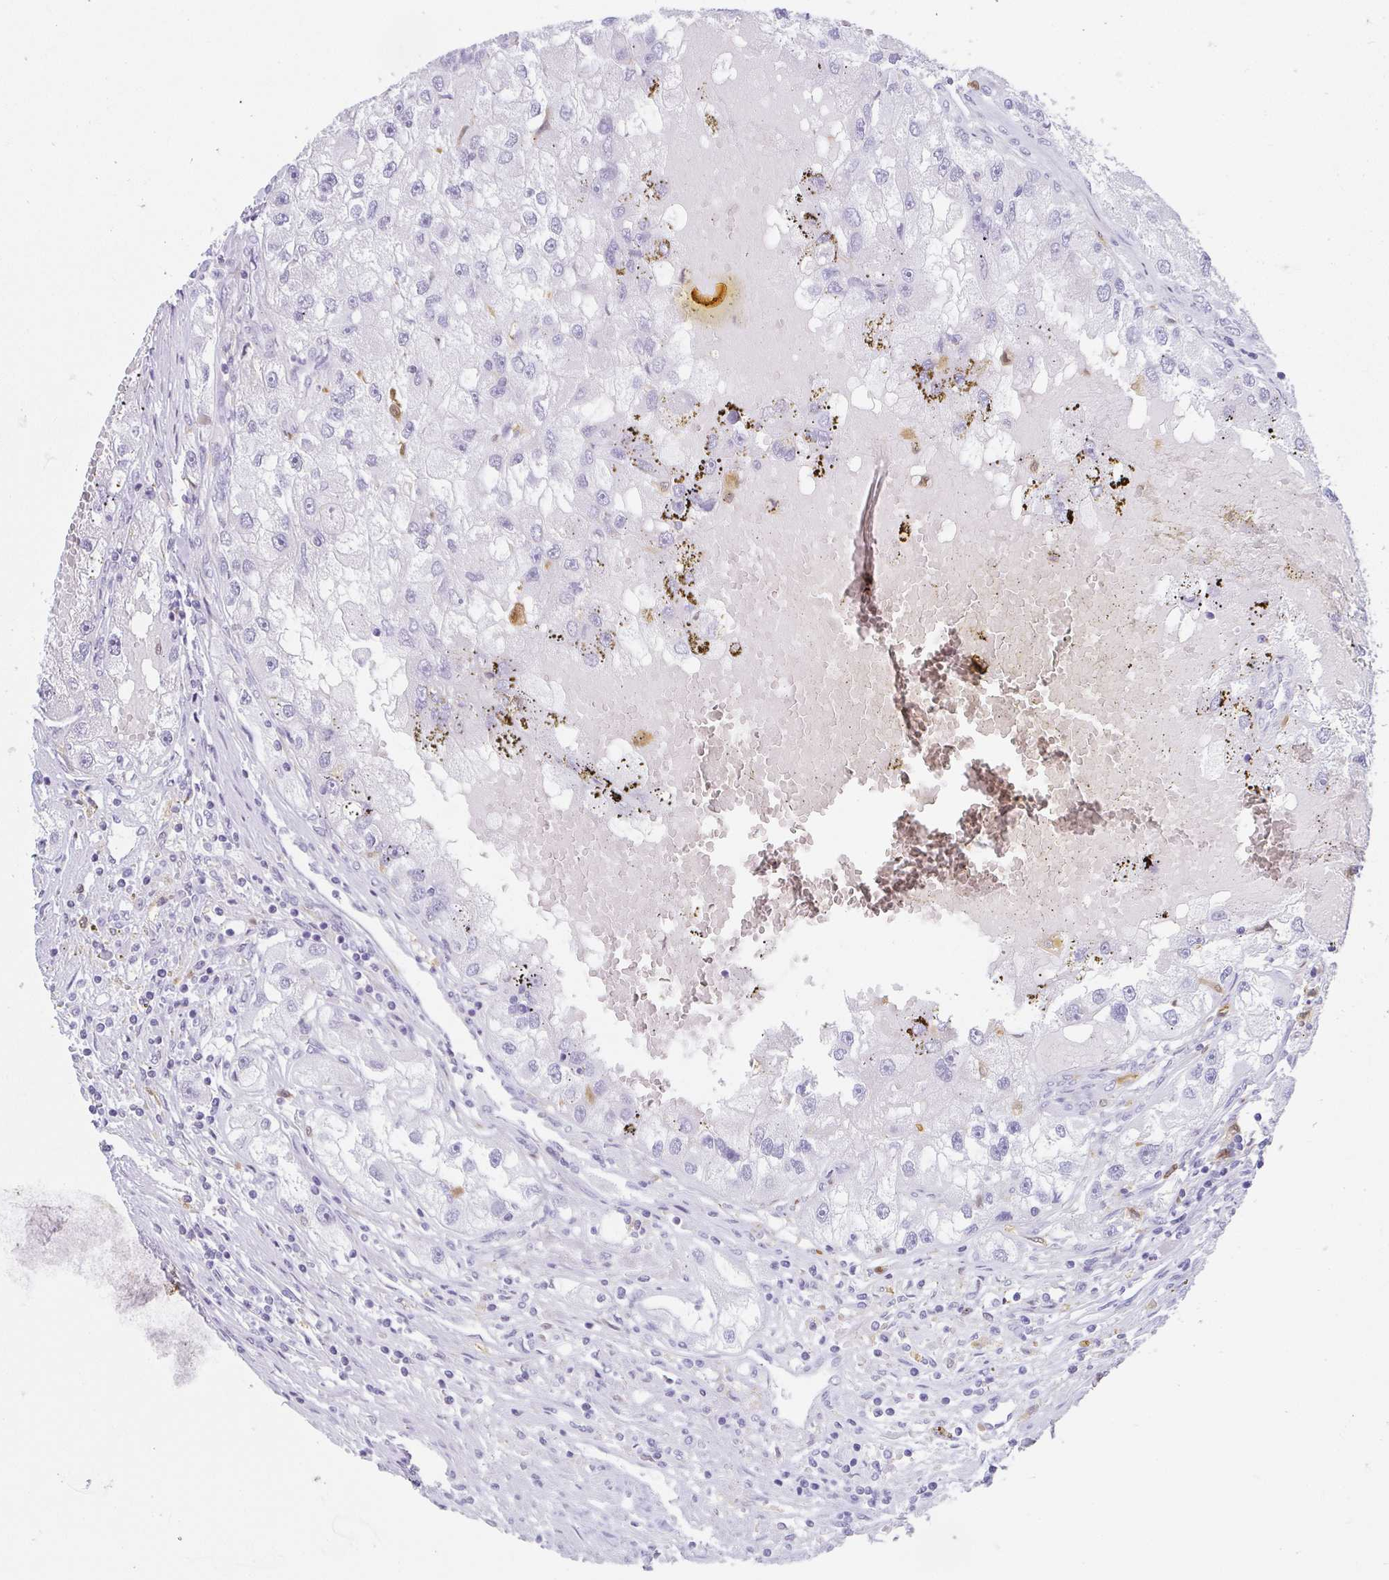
{"staining": {"intensity": "negative", "quantity": "none", "location": "none"}, "tissue": "renal cancer", "cell_type": "Tumor cells", "image_type": "cancer", "snomed": [{"axis": "morphology", "description": "Adenocarcinoma, NOS"}, {"axis": "topography", "description": "Kidney"}], "caption": "The histopathology image reveals no significant positivity in tumor cells of renal cancer (adenocarcinoma). (DAB immunohistochemistry (IHC), high magnification).", "gene": "HK3", "patient": {"sex": "male", "age": 63}}